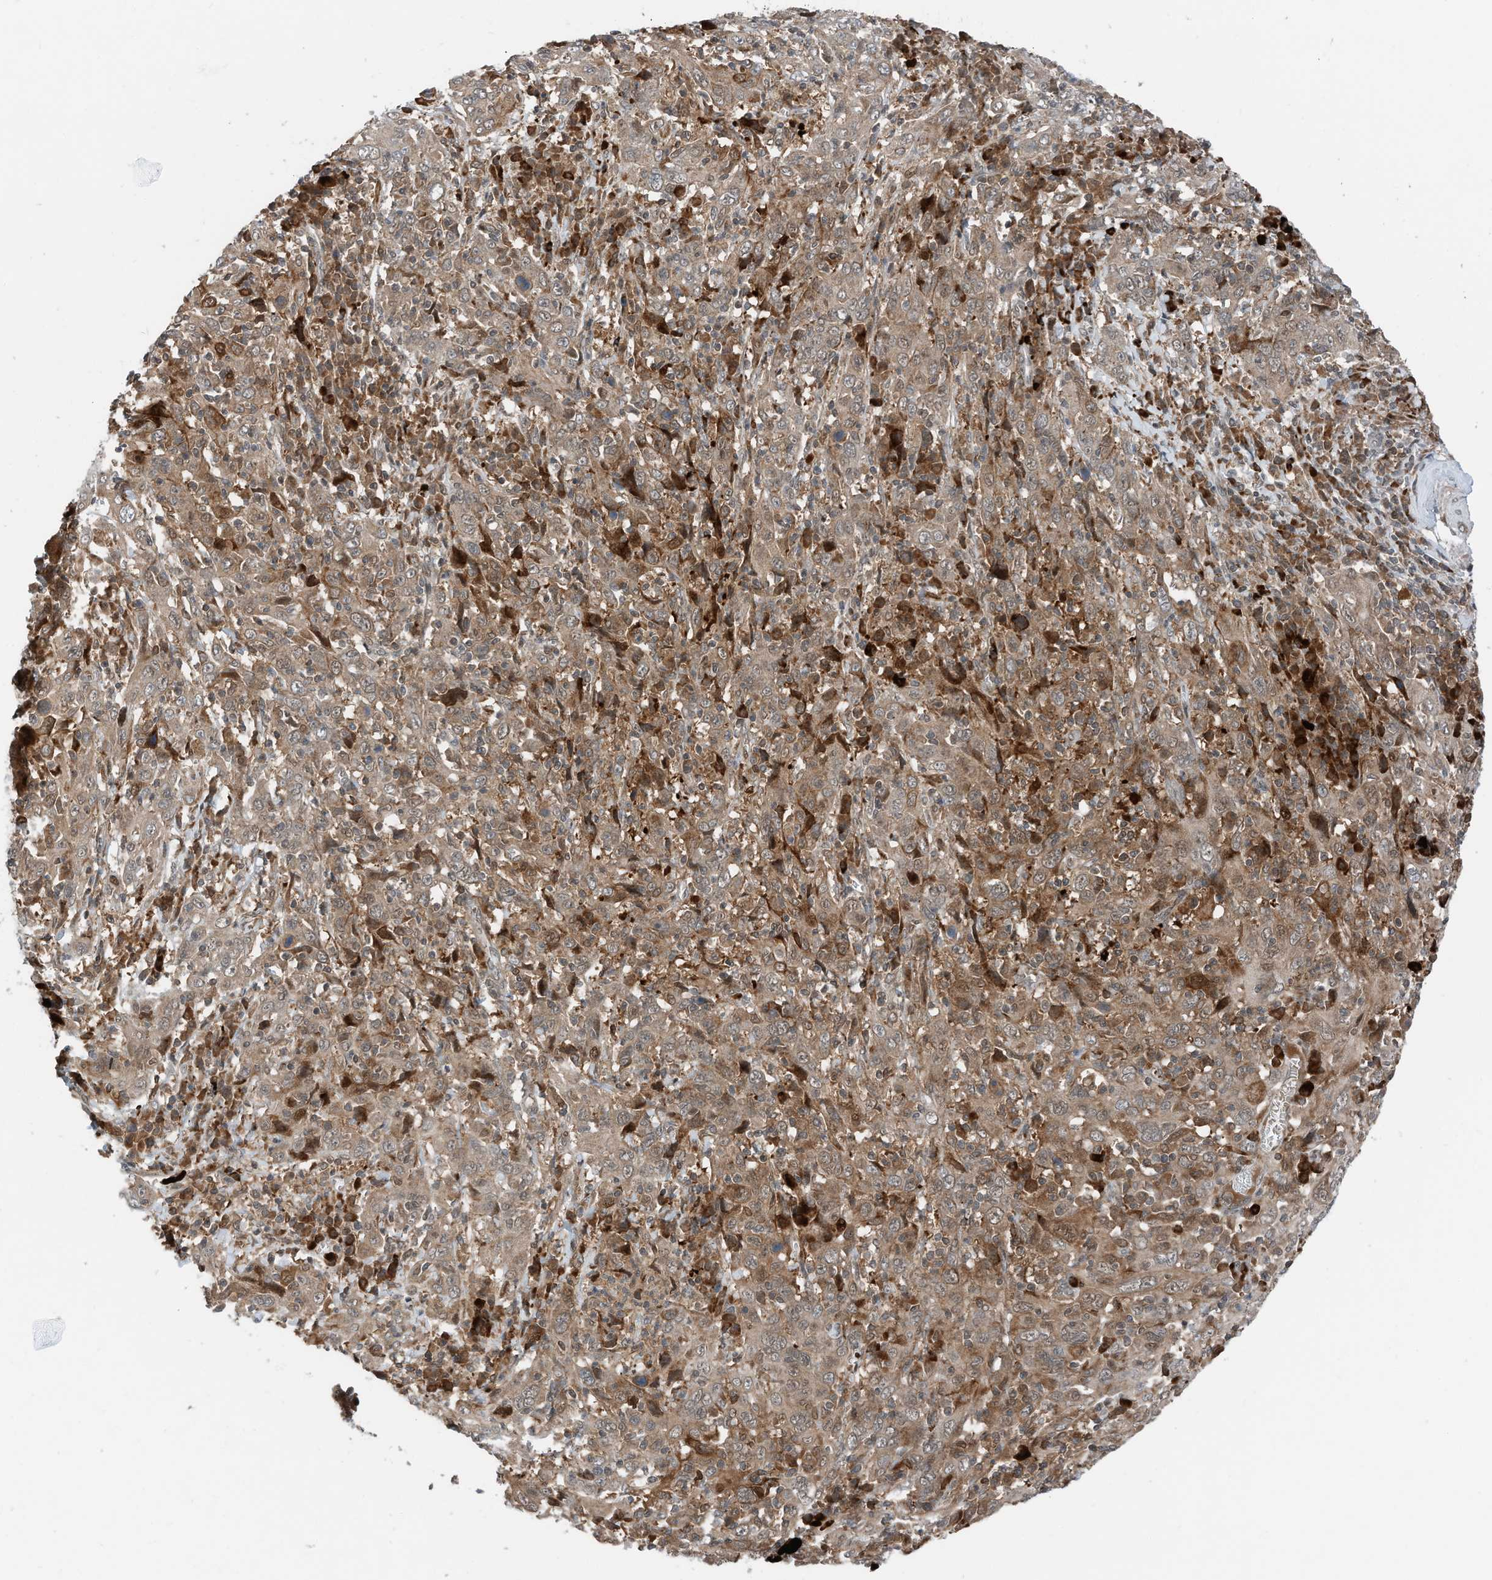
{"staining": {"intensity": "moderate", "quantity": ">75%", "location": "cytoplasmic/membranous"}, "tissue": "cervical cancer", "cell_type": "Tumor cells", "image_type": "cancer", "snomed": [{"axis": "morphology", "description": "Squamous cell carcinoma, NOS"}, {"axis": "topography", "description": "Cervix"}], "caption": "This histopathology image demonstrates immunohistochemistry (IHC) staining of cervical cancer (squamous cell carcinoma), with medium moderate cytoplasmic/membranous staining in approximately >75% of tumor cells.", "gene": "RMND1", "patient": {"sex": "female", "age": 46}}